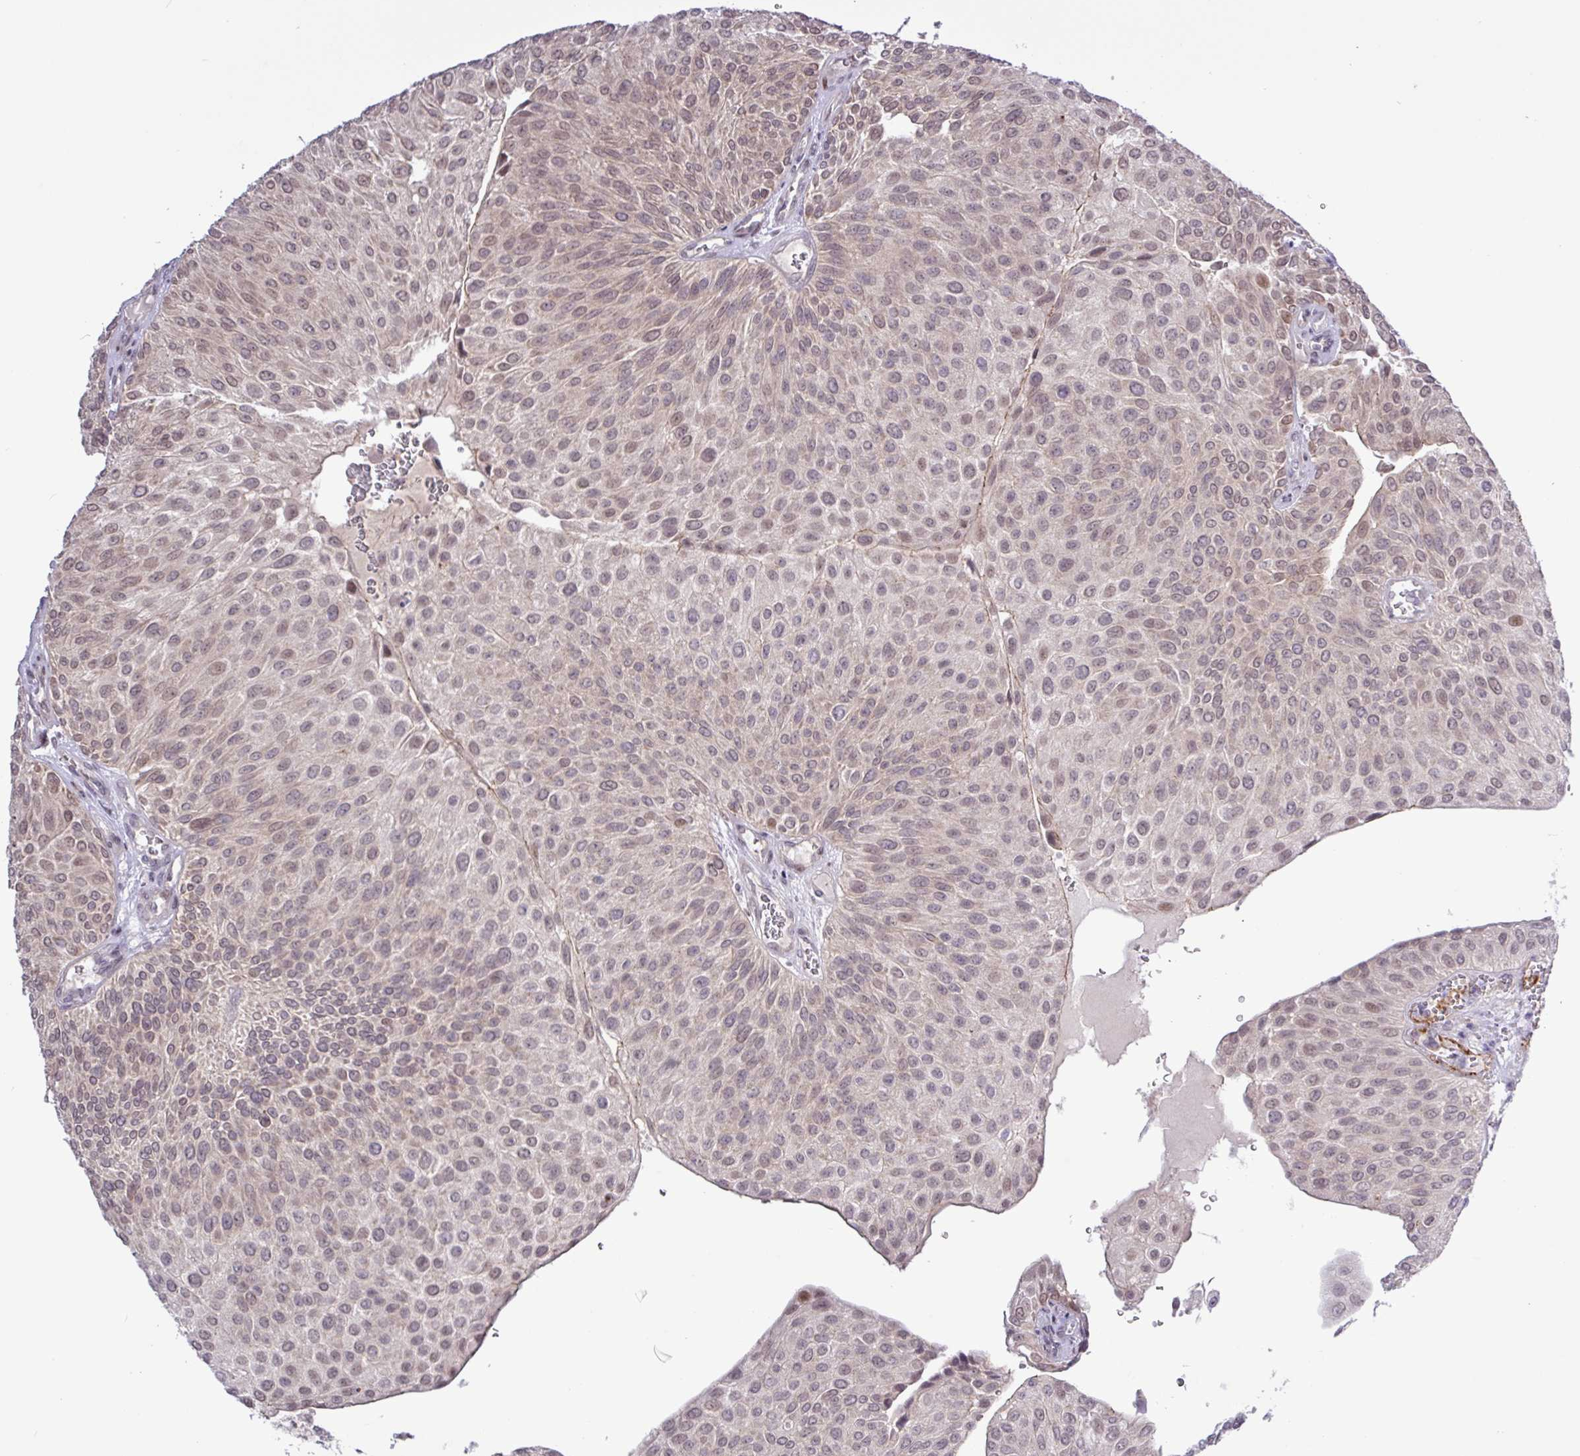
{"staining": {"intensity": "weak", "quantity": "25%-75%", "location": "cytoplasmic/membranous,nuclear"}, "tissue": "urothelial cancer", "cell_type": "Tumor cells", "image_type": "cancer", "snomed": [{"axis": "morphology", "description": "Urothelial carcinoma, NOS"}, {"axis": "topography", "description": "Urinary bladder"}], "caption": "Urothelial cancer tissue exhibits weak cytoplasmic/membranous and nuclear staining in about 25%-75% of tumor cells, visualized by immunohistochemistry.", "gene": "RTL3", "patient": {"sex": "male", "age": 67}}